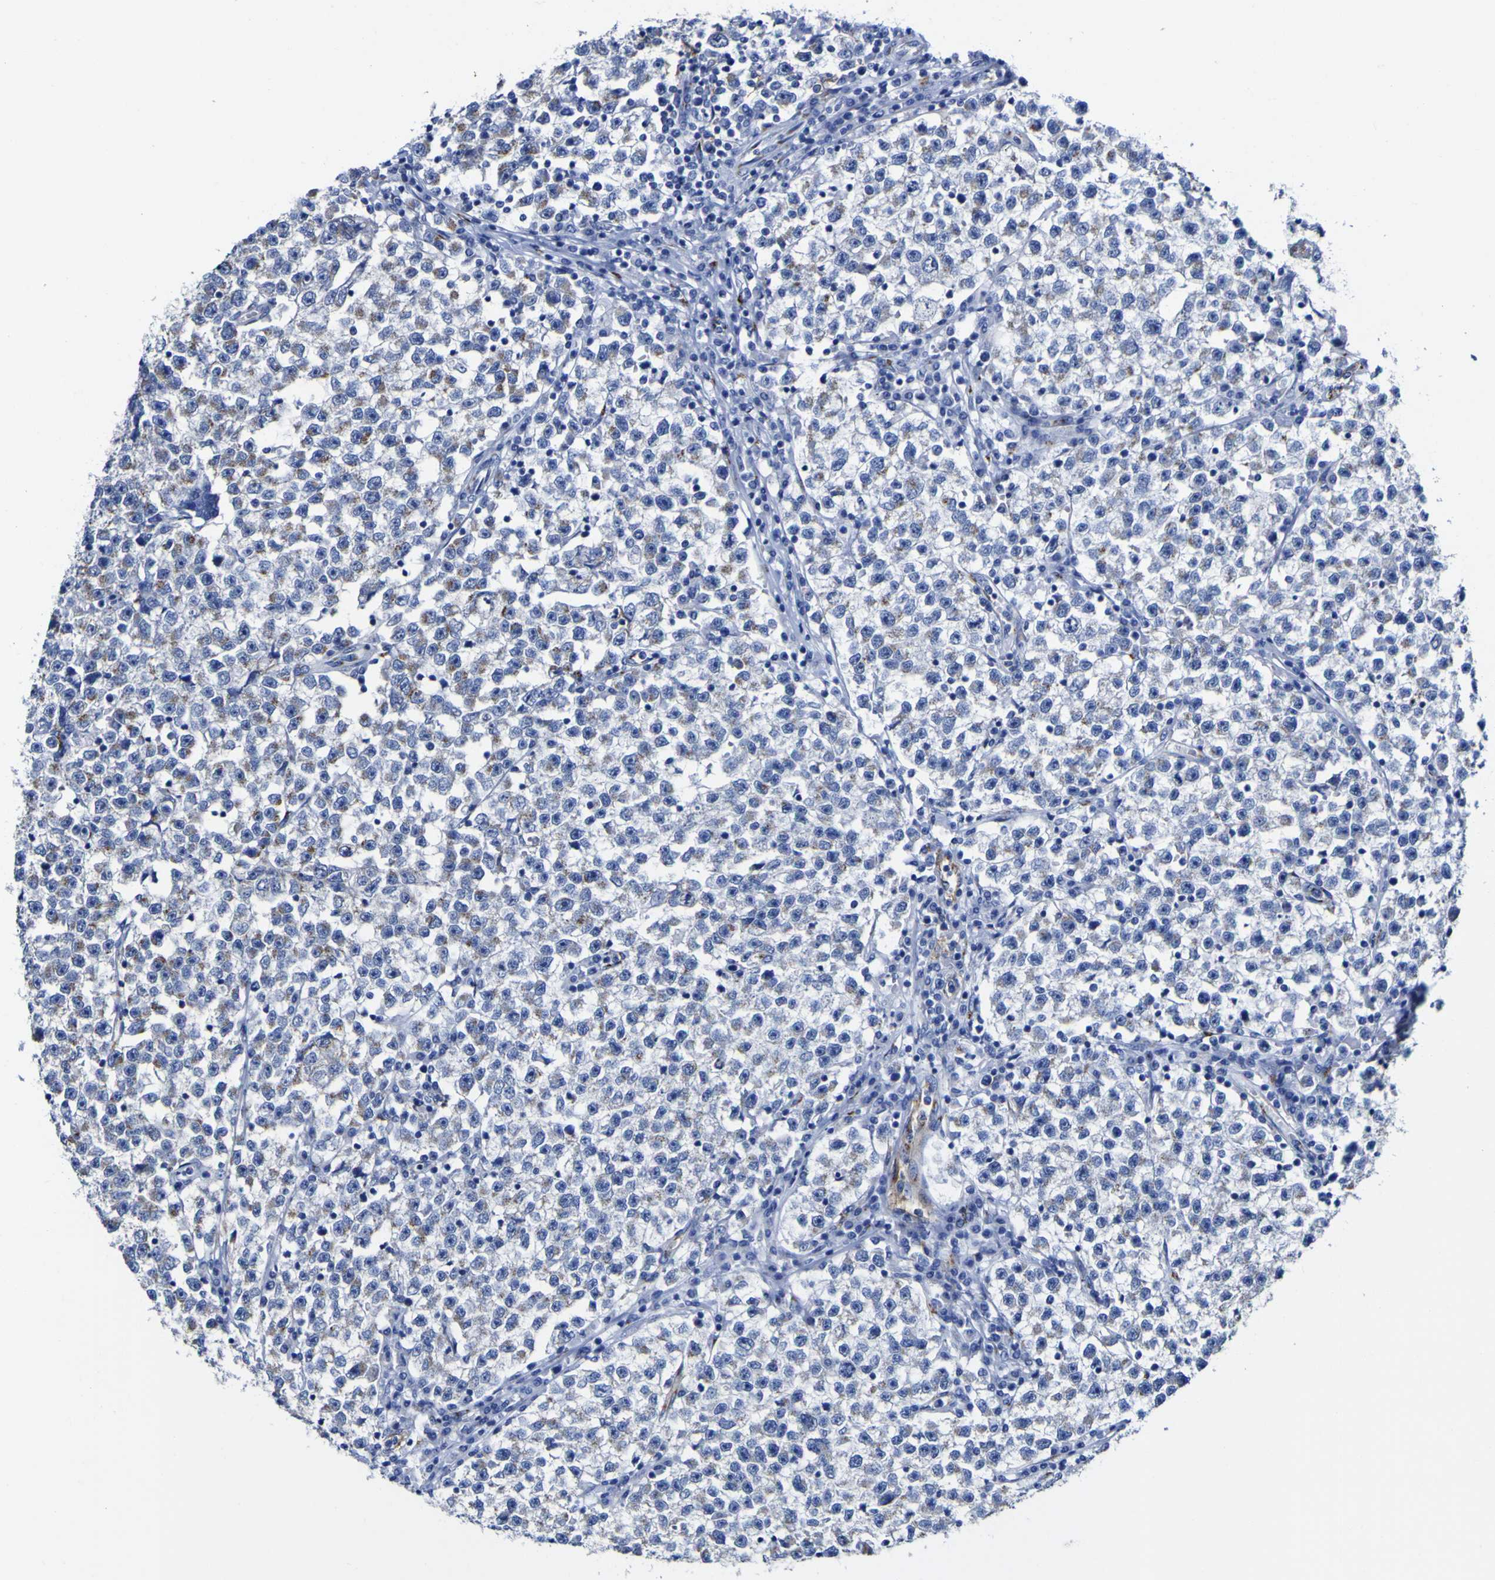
{"staining": {"intensity": "weak", "quantity": "<25%", "location": "cytoplasmic/membranous"}, "tissue": "testis cancer", "cell_type": "Tumor cells", "image_type": "cancer", "snomed": [{"axis": "morphology", "description": "Seminoma, NOS"}, {"axis": "topography", "description": "Testis"}], "caption": "Tumor cells show no significant protein staining in testis cancer. (DAB (3,3'-diaminobenzidine) IHC visualized using brightfield microscopy, high magnification).", "gene": "GOLM1", "patient": {"sex": "male", "age": 22}}